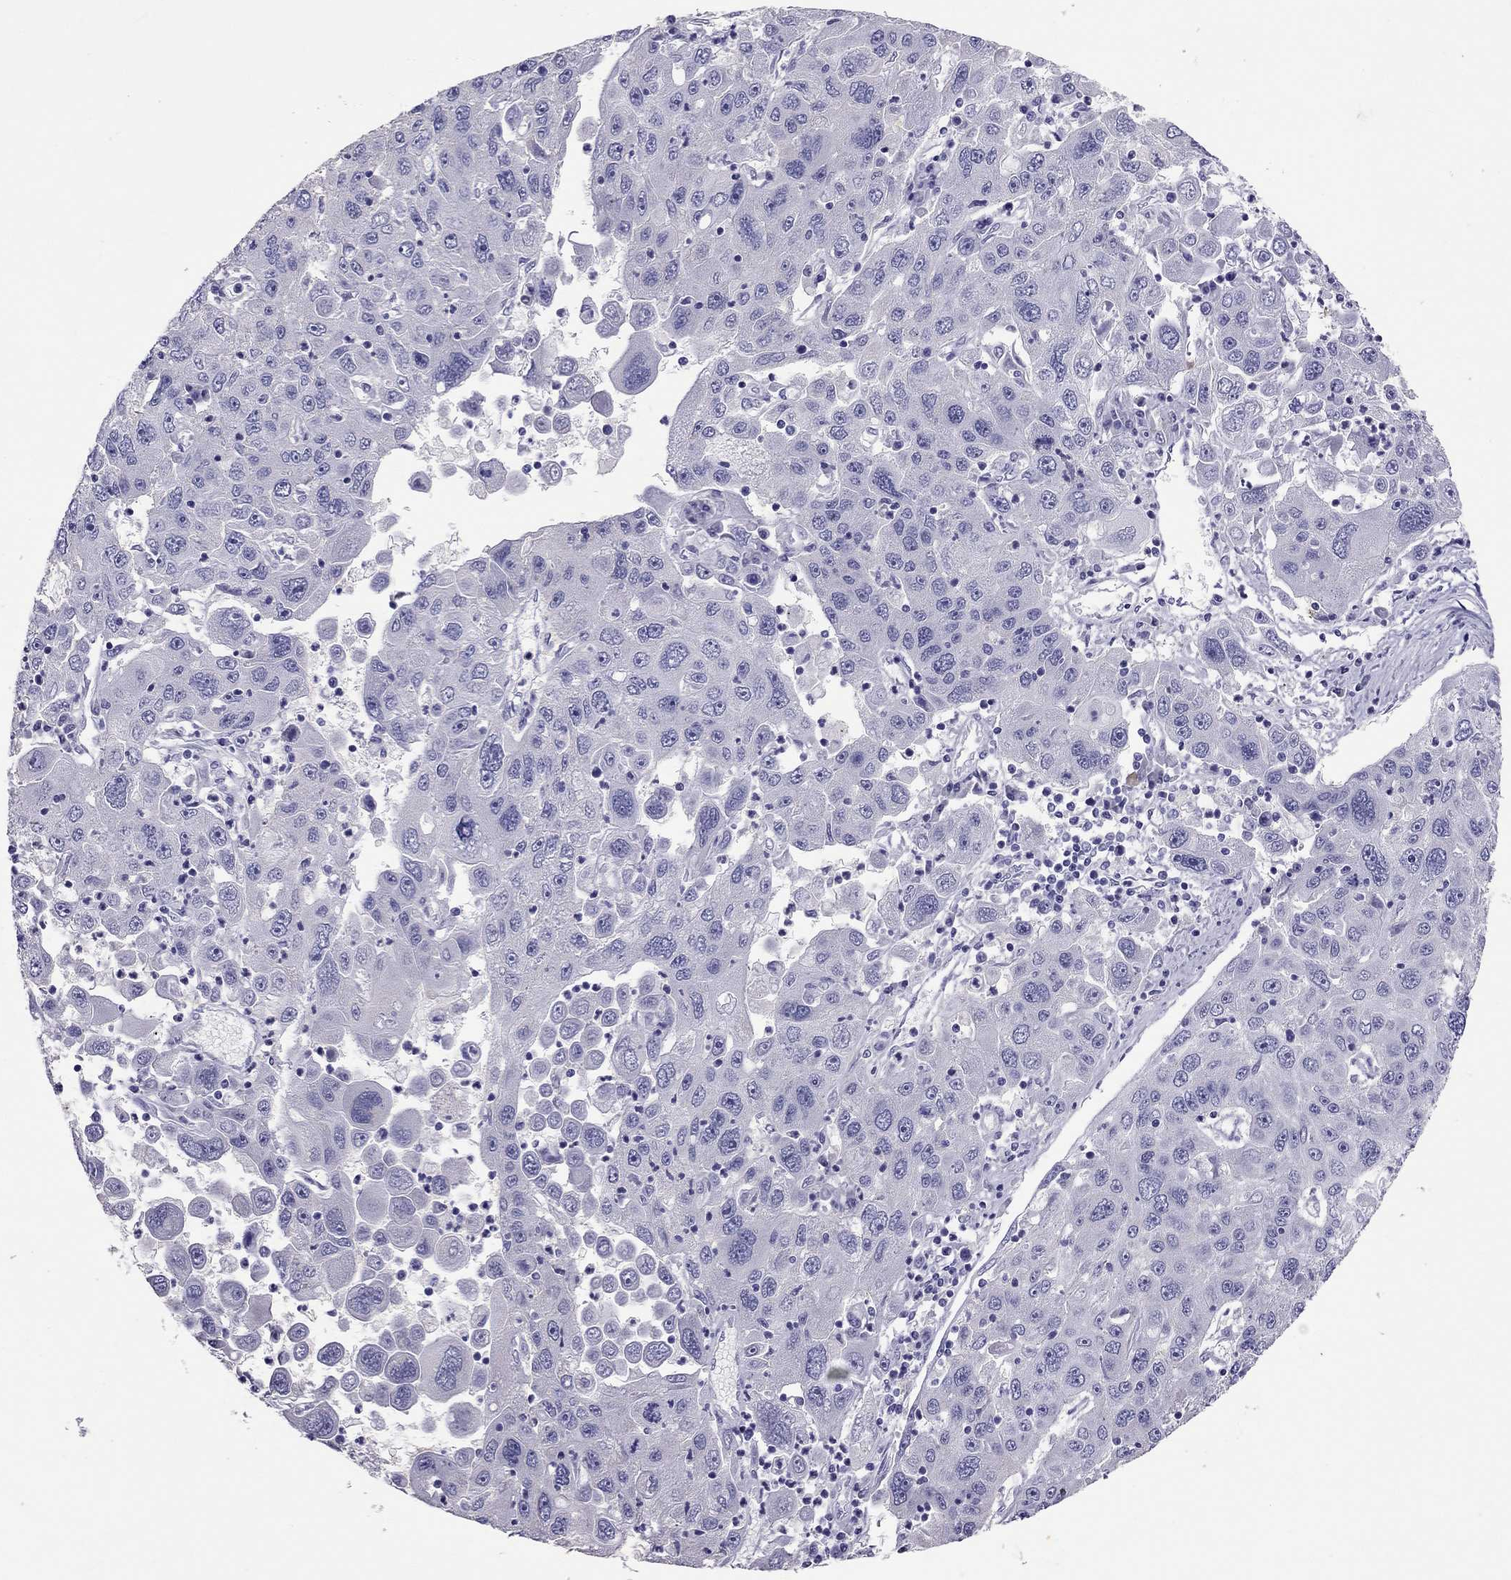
{"staining": {"intensity": "negative", "quantity": "none", "location": "none"}, "tissue": "stomach cancer", "cell_type": "Tumor cells", "image_type": "cancer", "snomed": [{"axis": "morphology", "description": "Adenocarcinoma, NOS"}, {"axis": "topography", "description": "Stomach"}], "caption": "The image shows no staining of tumor cells in stomach cancer (adenocarcinoma). (DAB (3,3'-diaminobenzidine) immunohistochemistry (IHC) visualized using brightfield microscopy, high magnification).", "gene": "CALHM1", "patient": {"sex": "male", "age": 56}}